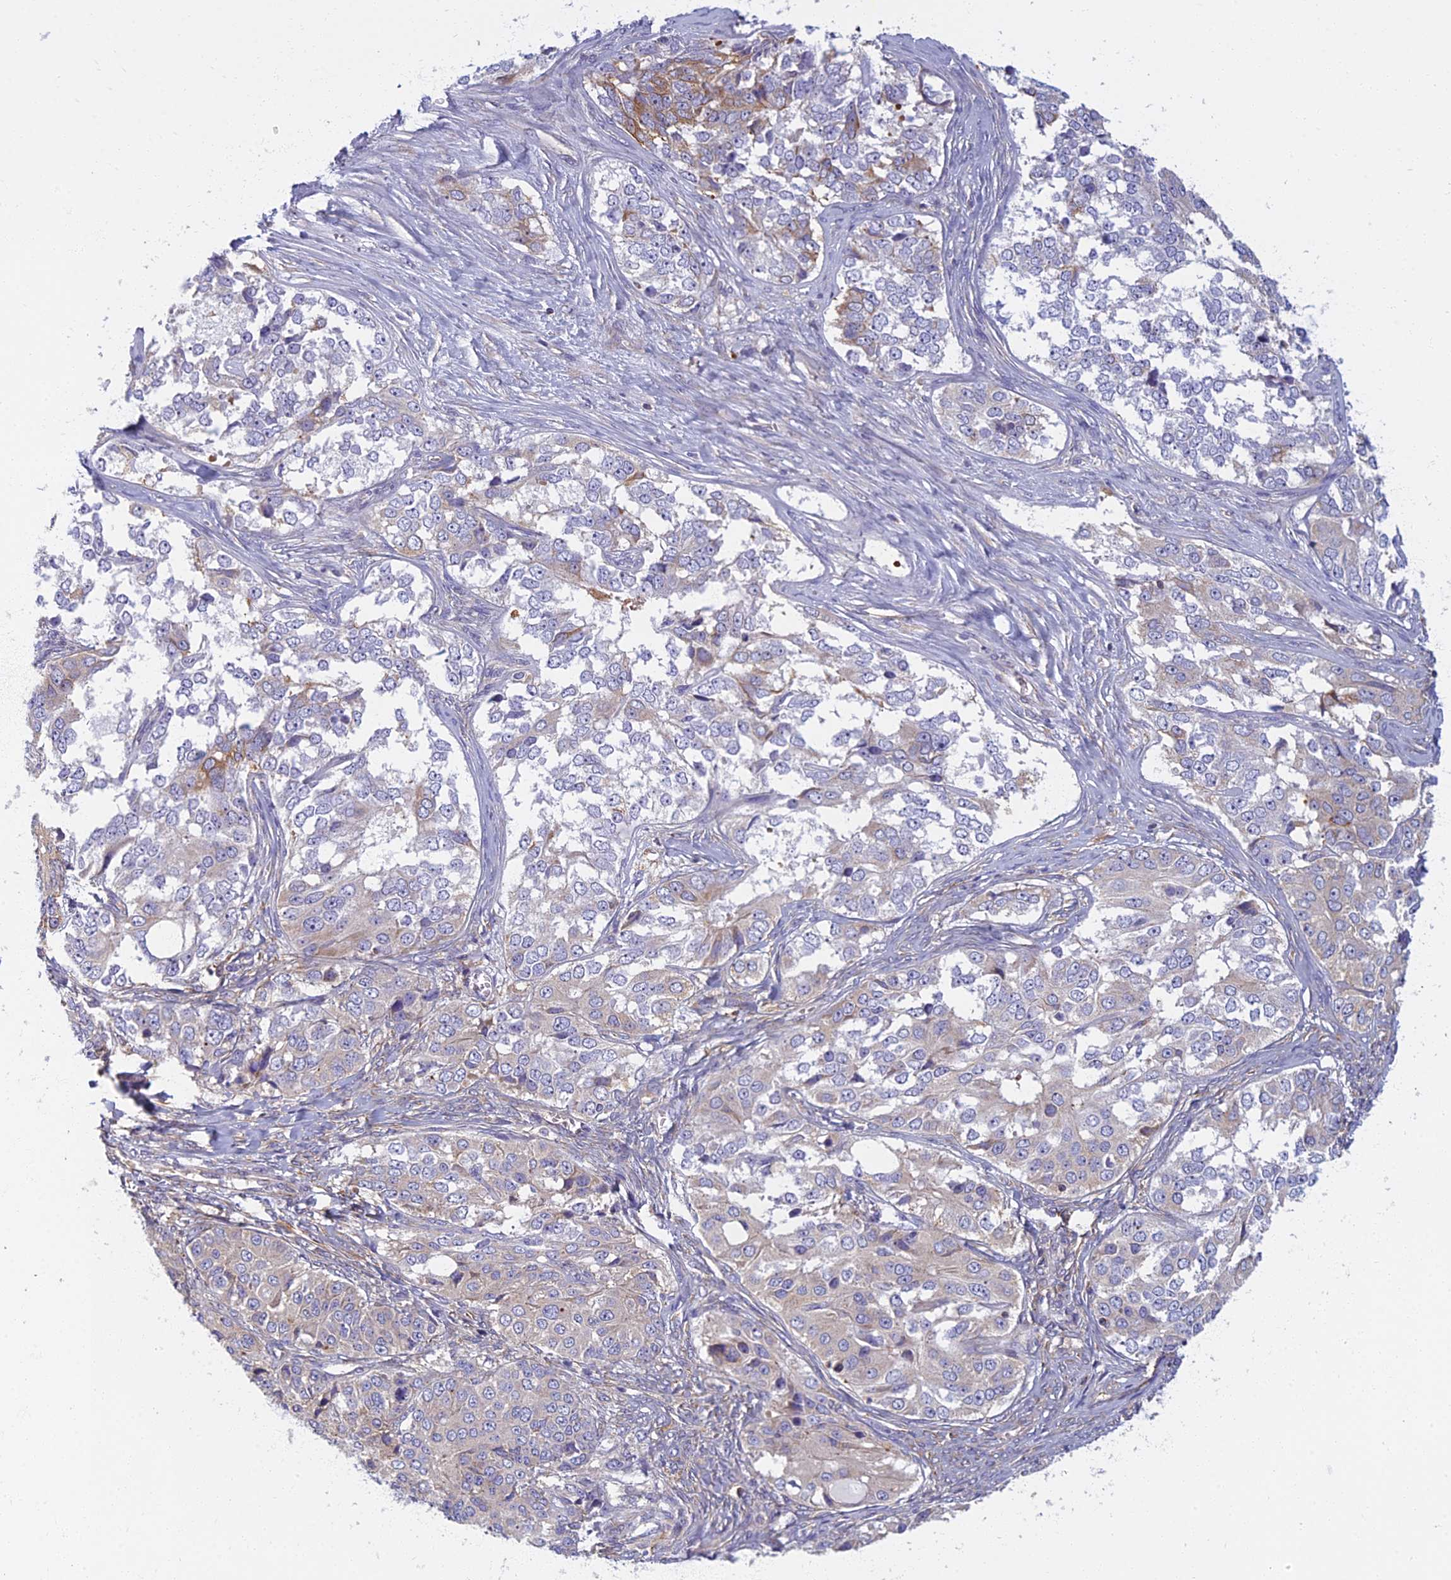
{"staining": {"intensity": "moderate", "quantity": "<25%", "location": "cytoplasmic/membranous"}, "tissue": "ovarian cancer", "cell_type": "Tumor cells", "image_type": "cancer", "snomed": [{"axis": "morphology", "description": "Carcinoma, endometroid"}, {"axis": "topography", "description": "Ovary"}], "caption": "Moderate cytoplasmic/membranous expression is appreciated in approximately <25% of tumor cells in endometroid carcinoma (ovarian). (DAB IHC with brightfield microscopy, high magnification).", "gene": "NOL10", "patient": {"sex": "female", "age": 51}}